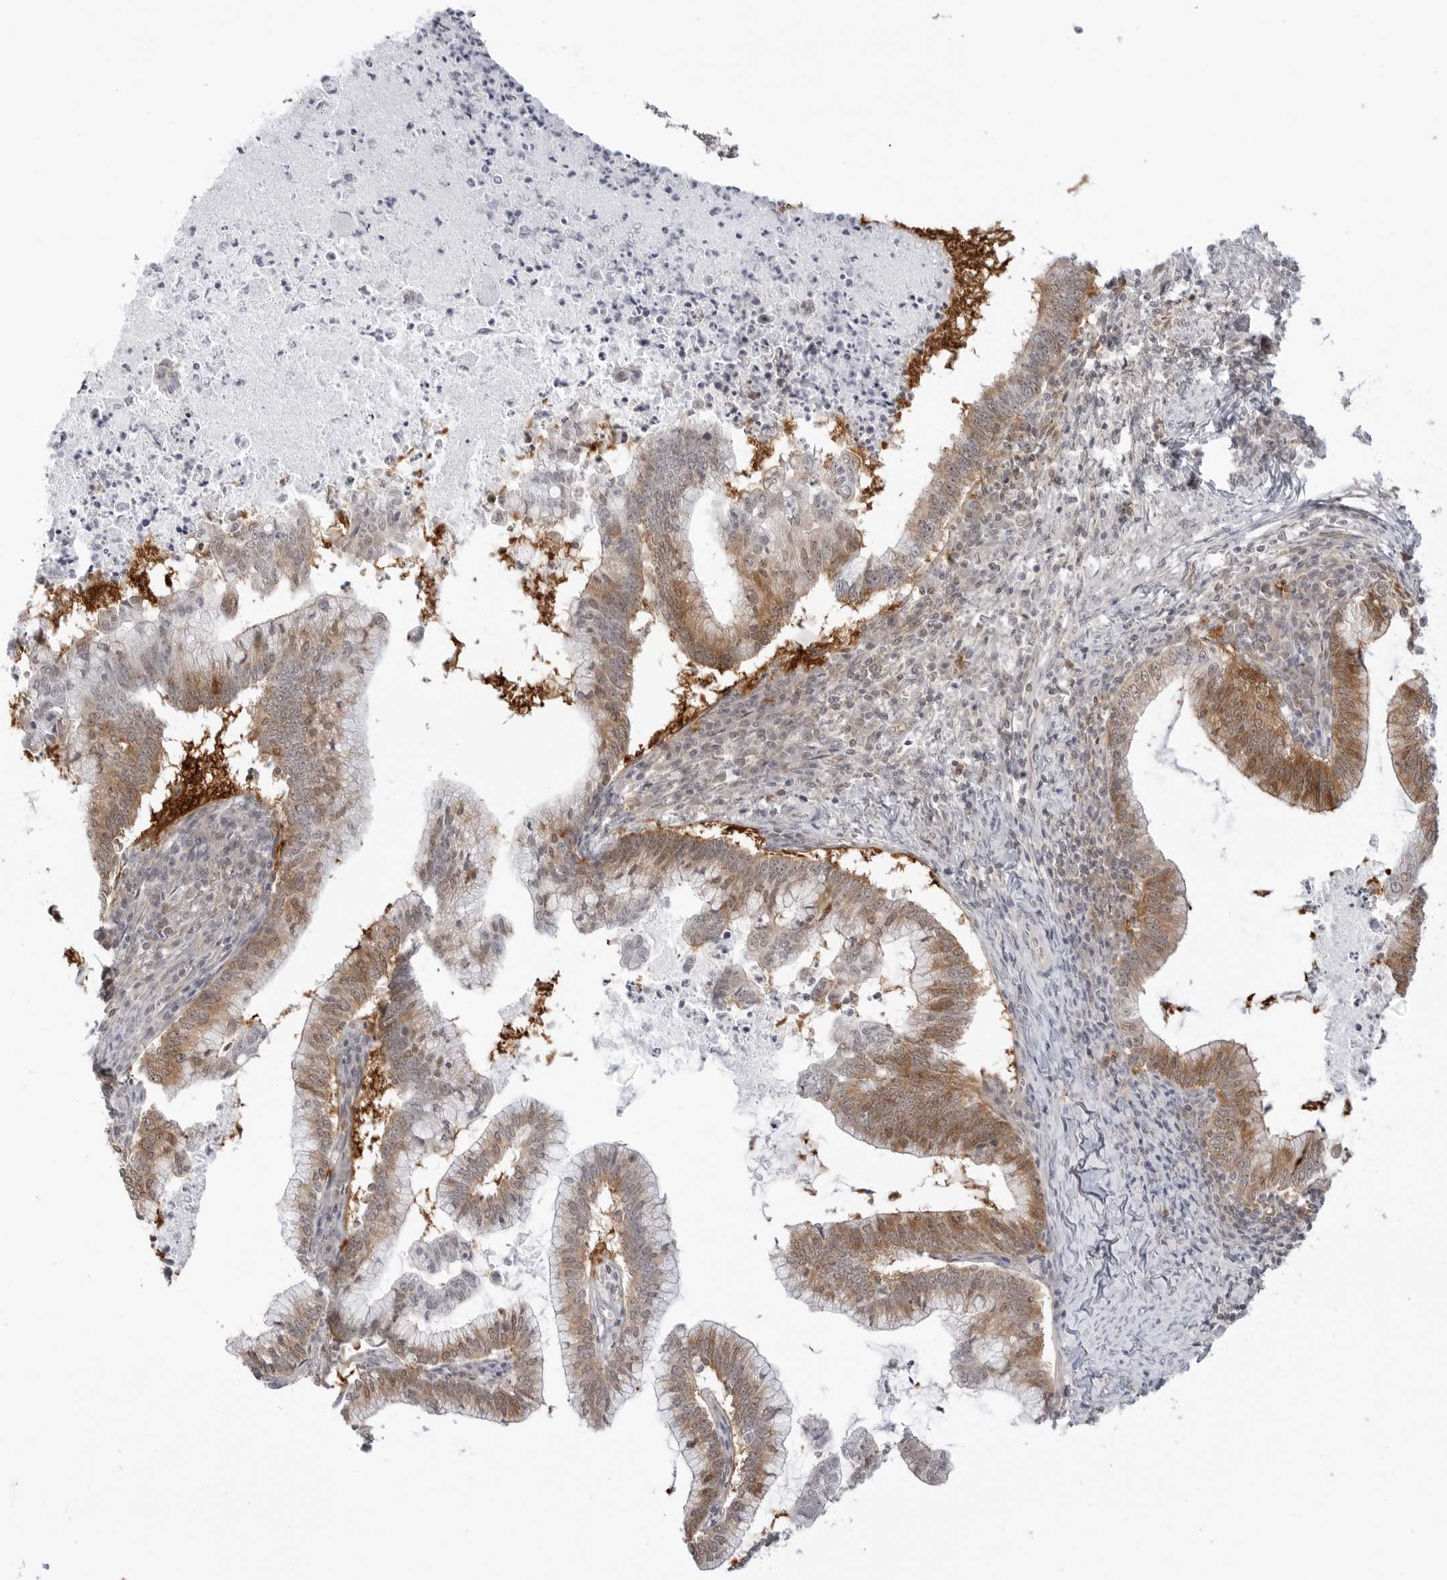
{"staining": {"intensity": "strong", "quantity": ">75%", "location": "cytoplasmic/membranous"}, "tissue": "cervical cancer", "cell_type": "Tumor cells", "image_type": "cancer", "snomed": [{"axis": "morphology", "description": "Adenocarcinoma, NOS"}, {"axis": "topography", "description": "Cervix"}], "caption": "Immunohistochemical staining of cervical cancer (adenocarcinoma) displays high levels of strong cytoplasmic/membranous protein staining in about >75% of tumor cells.", "gene": "NUDC", "patient": {"sex": "female", "age": 36}}